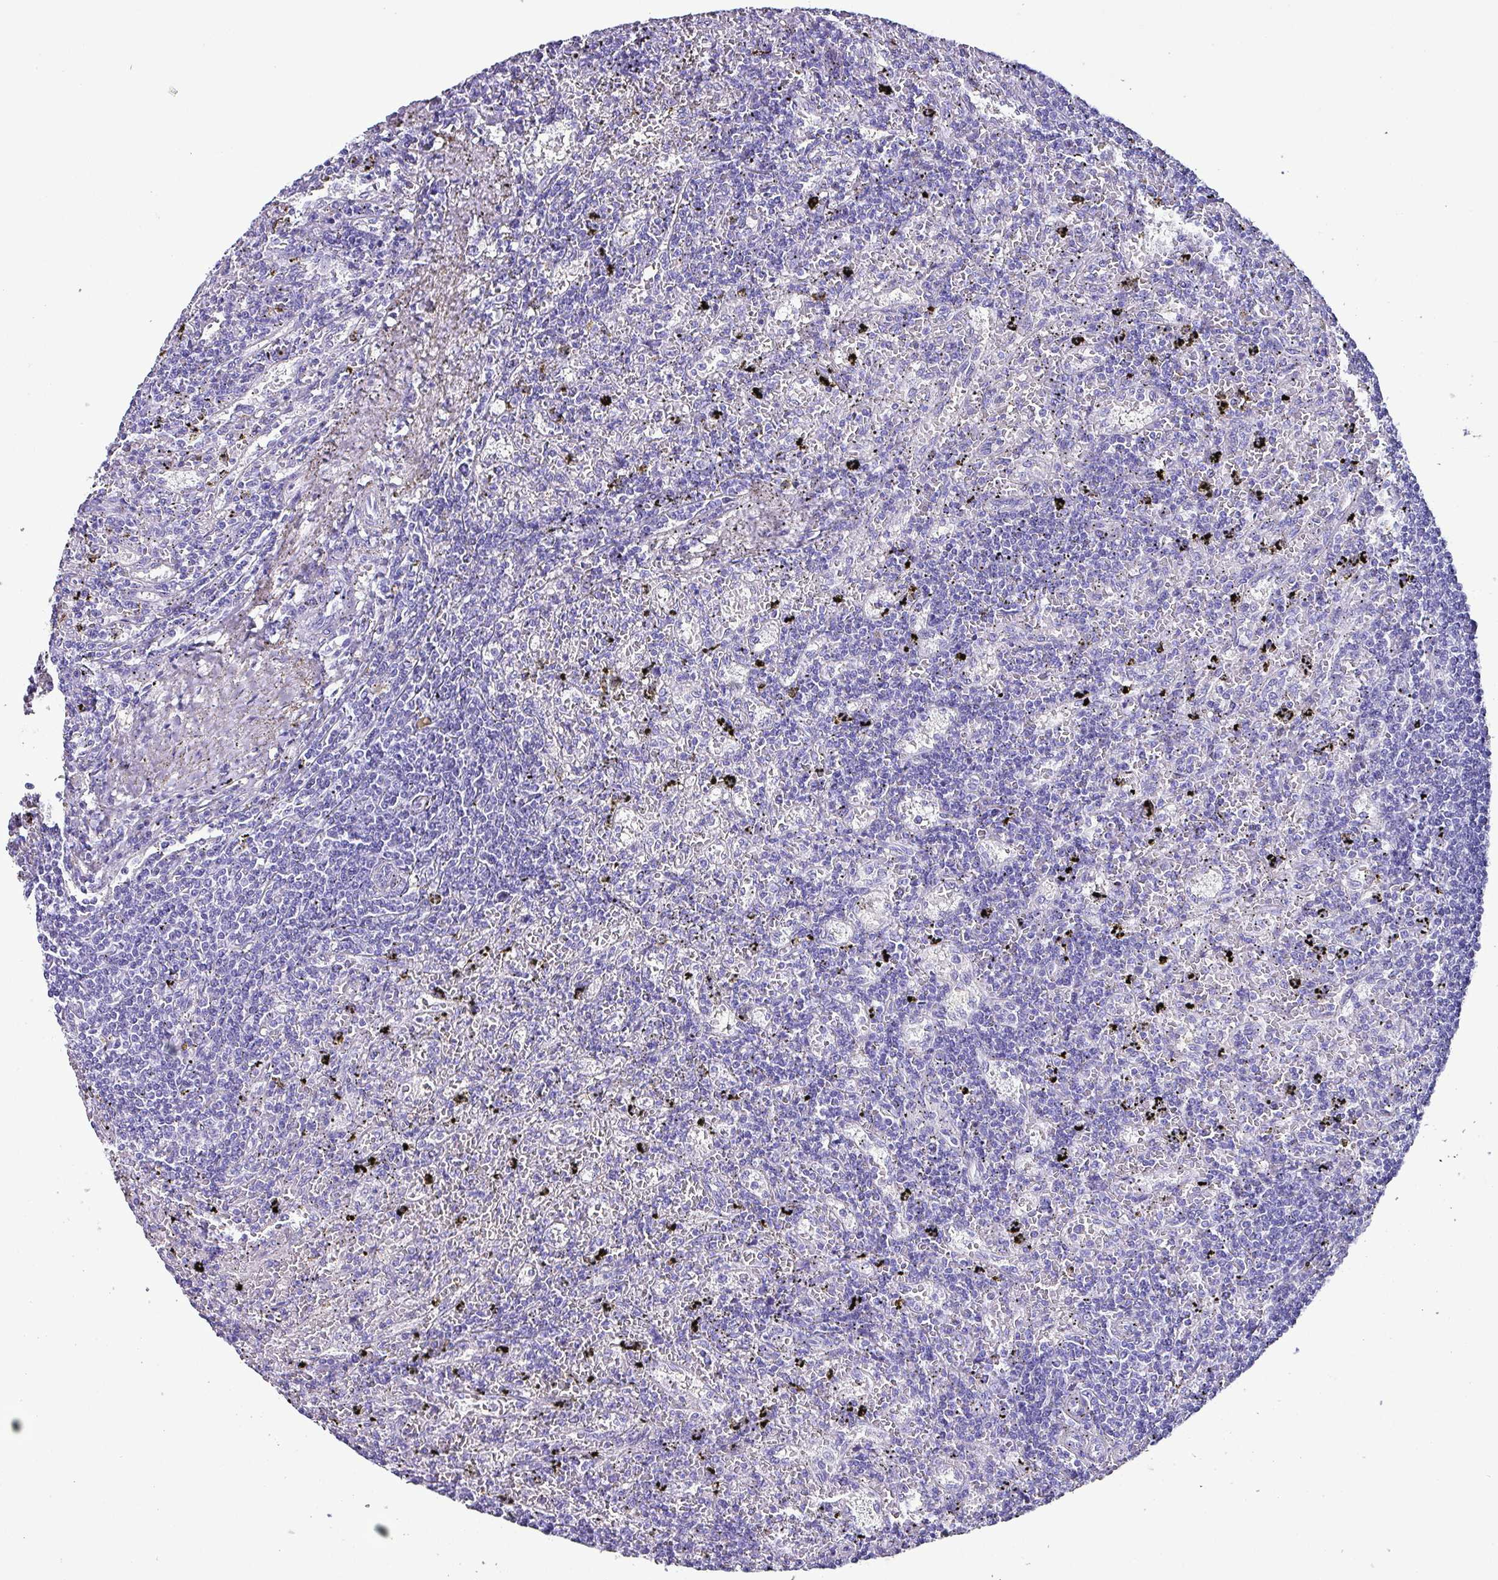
{"staining": {"intensity": "negative", "quantity": "none", "location": "none"}, "tissue": "lymphoma", "cell_type": "Tumor cells", "image_type": "cancer", "snomed": [{"axis": "morphology", "description": "Malignant lymphoma, non-Hodgkin's type, Low grade"}, {"axis": "topography", "description": "Spleen"}], "caption": "An image of human lymphoma is negative for staining in tumor cells.", "gene": "KRT6C", "patient": {"sex": "male", "age": 76}}